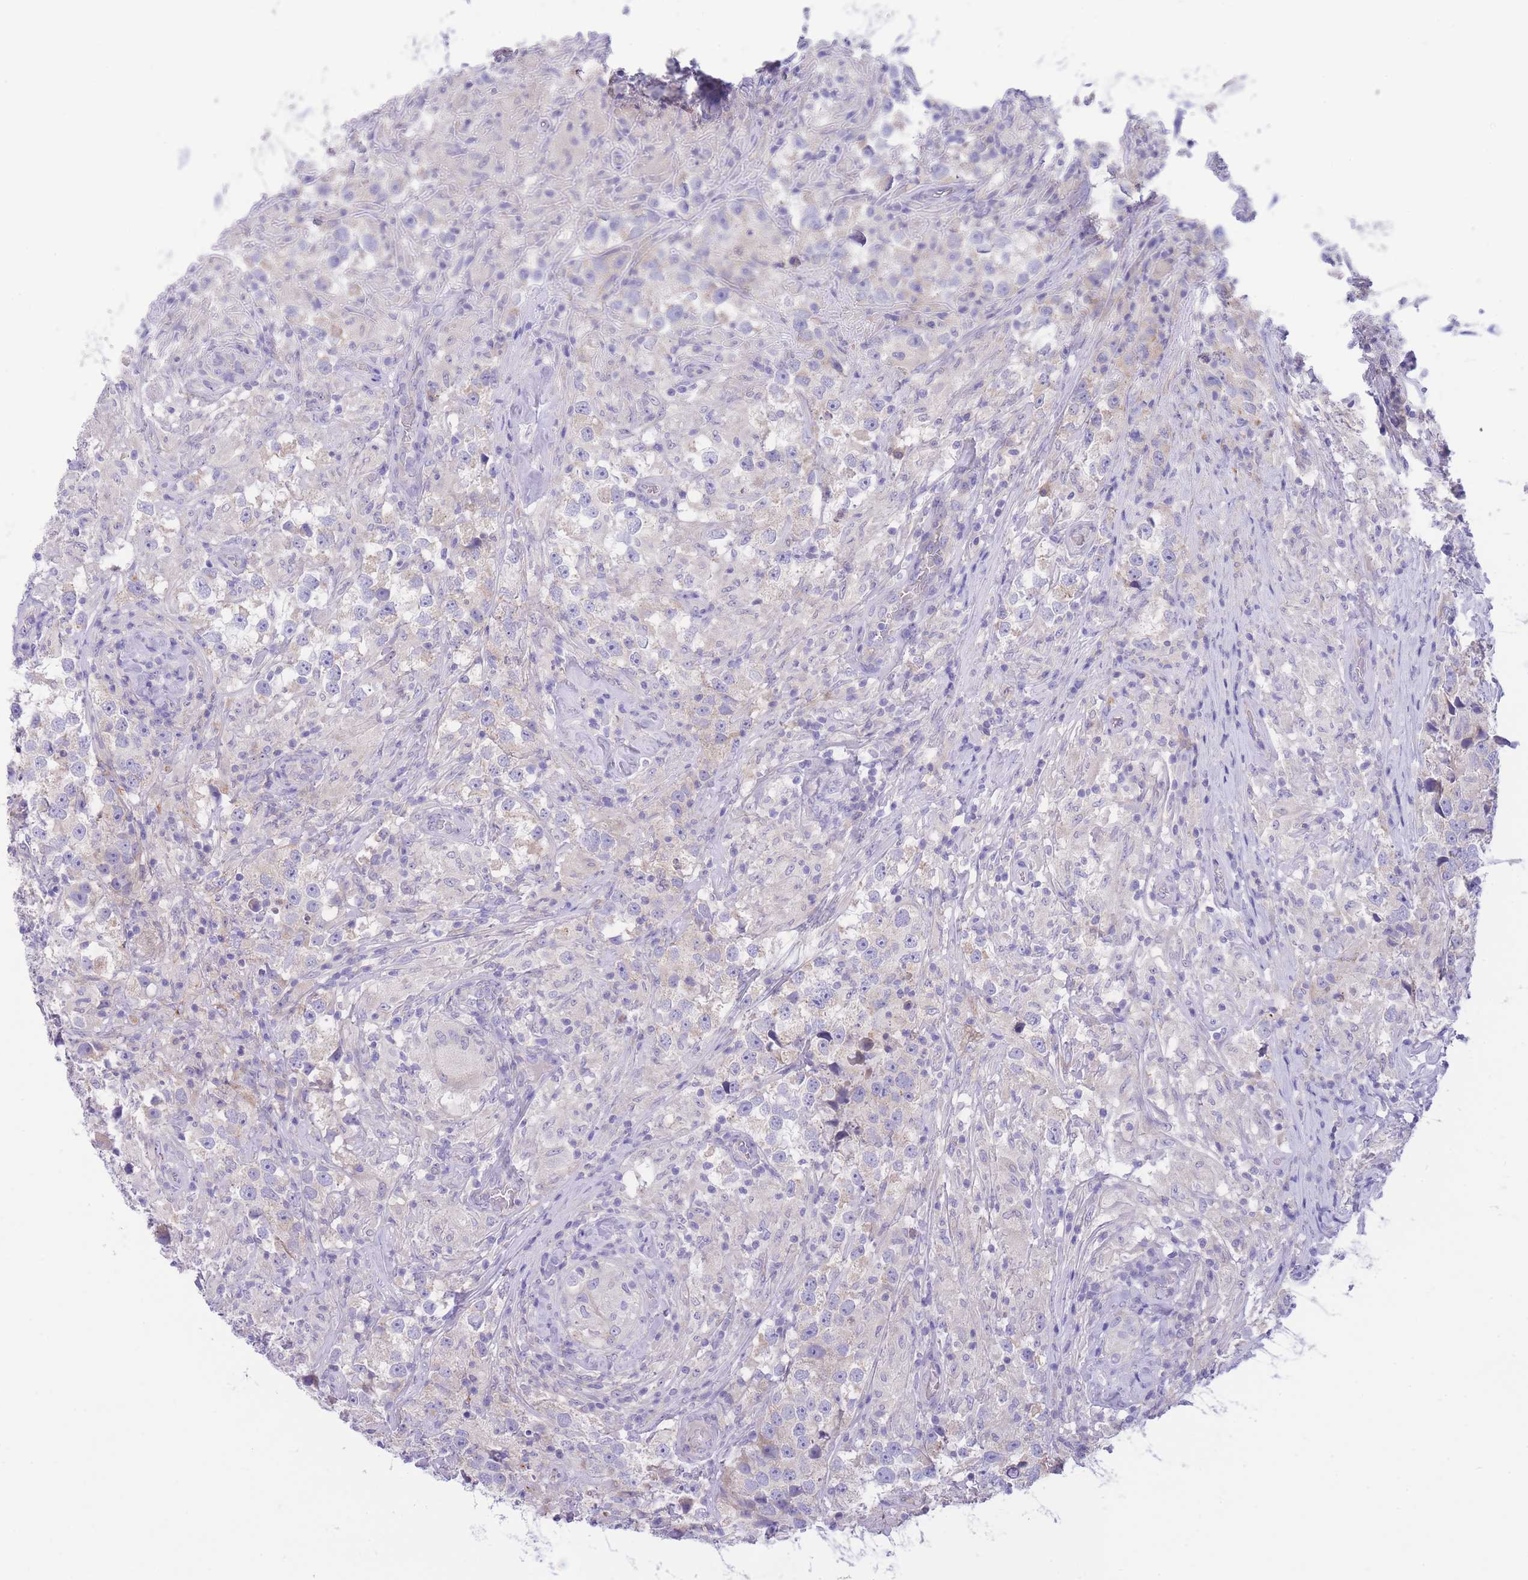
{"staining": {"intensity": "negative", "quantity": "none", "location": "none"}, "tissue": "testis cancer", "cell_type": "Tumor cells", "image_type": "cancer", "snomed": [{"axis": "morphology", "description": "Seminoma, NOS"}, {"axis": "topography", "description": "Testis"}], "caption": "DAB immunohistochemical staining of seminoma (testis) reveals no significant positivity in tumor cells.", "gene": "PCDHB3", "patient": {"sex": "male", "age": 46}}